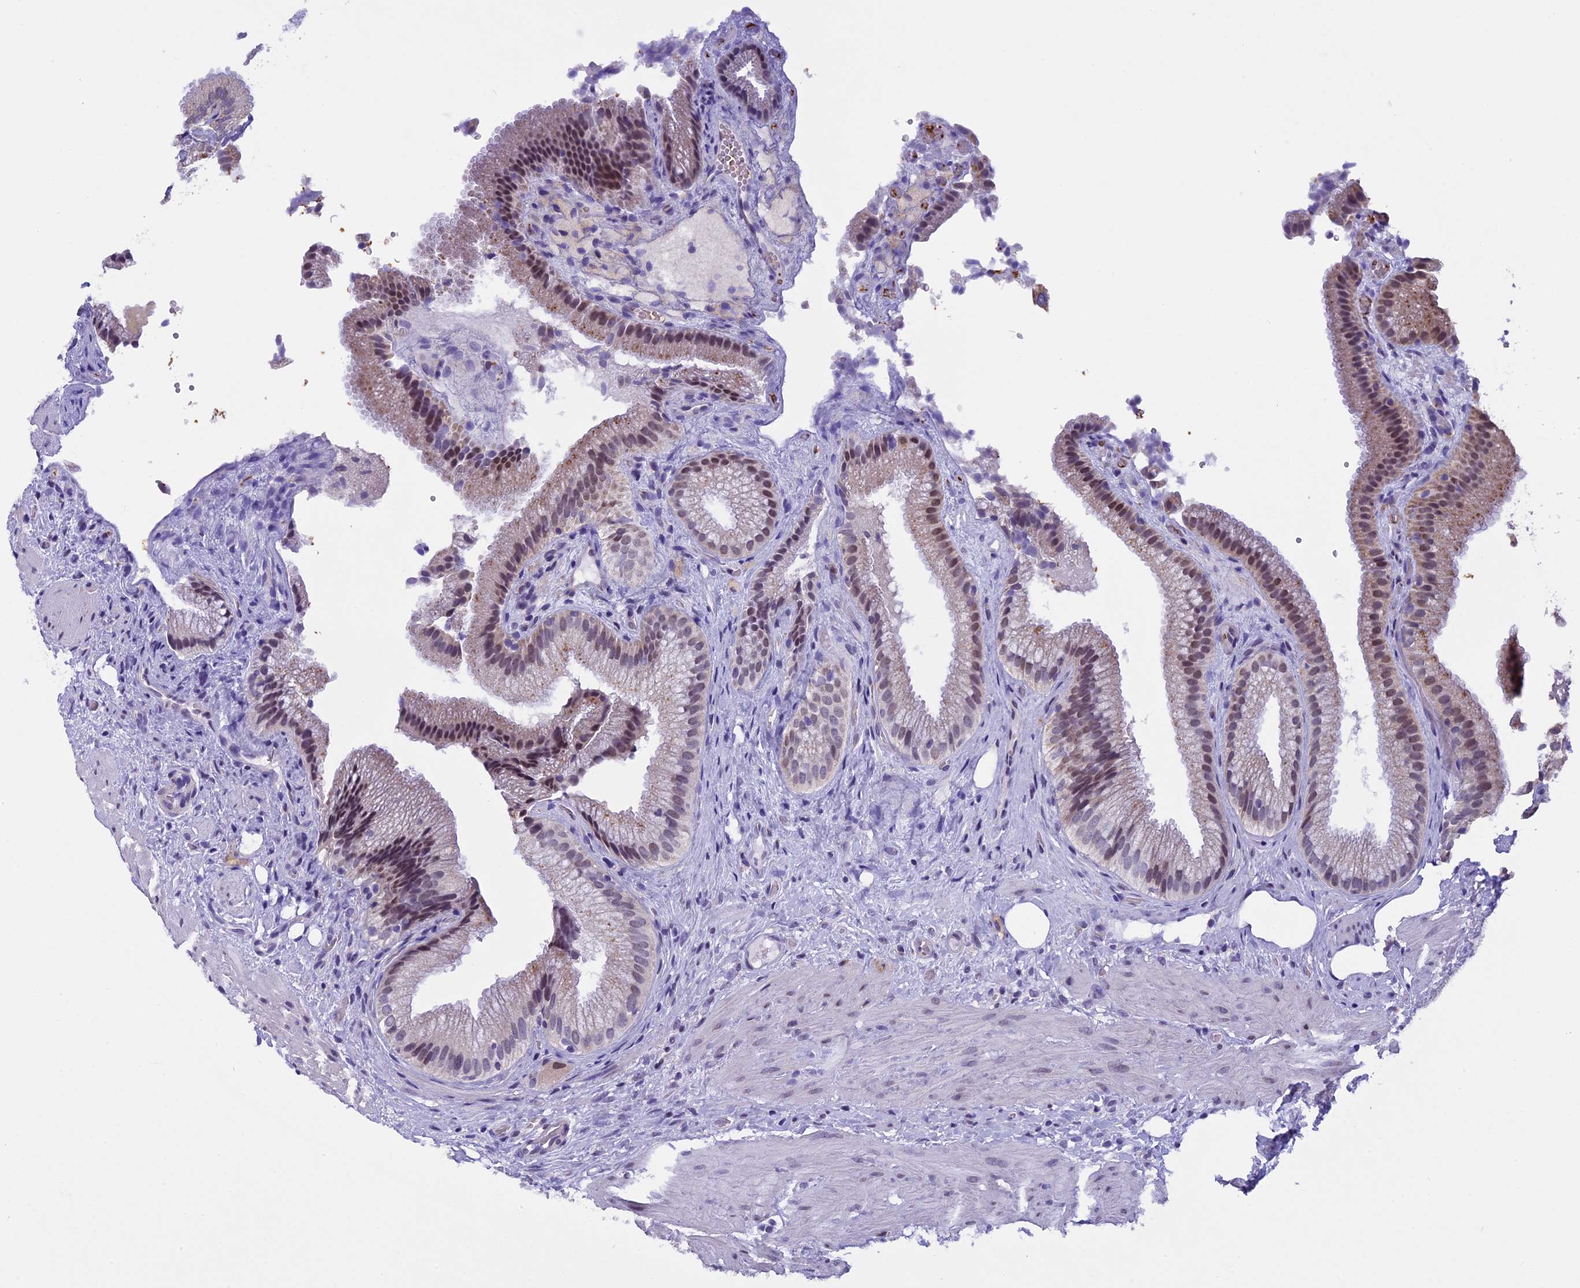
{"staining": {"intensity": "moderate", "quantity": ">75%", "location": "cytoplasmic/membranous,nuclear"}, "tissue": "gallbladder", "cell_type": "Glandular cells", "image_type": "normal", "snomed": [{"axis": "morphology", "description": "Normal tissue, NOS"}, {"axis": "morphology", "description": "Inflammation, NOS"}, {"axis": "topography", "description": "Gallbladder"}], "caption": "Immunohistochemistry (IHC) (DAB) staining of normal gallbladder reveals moderate cytoplasmic/membranous,nuclear protein staining in approximately >75% of glandular cells.", "gene": "ZNF317", "patient": {"sex": "male", "age": 51}}